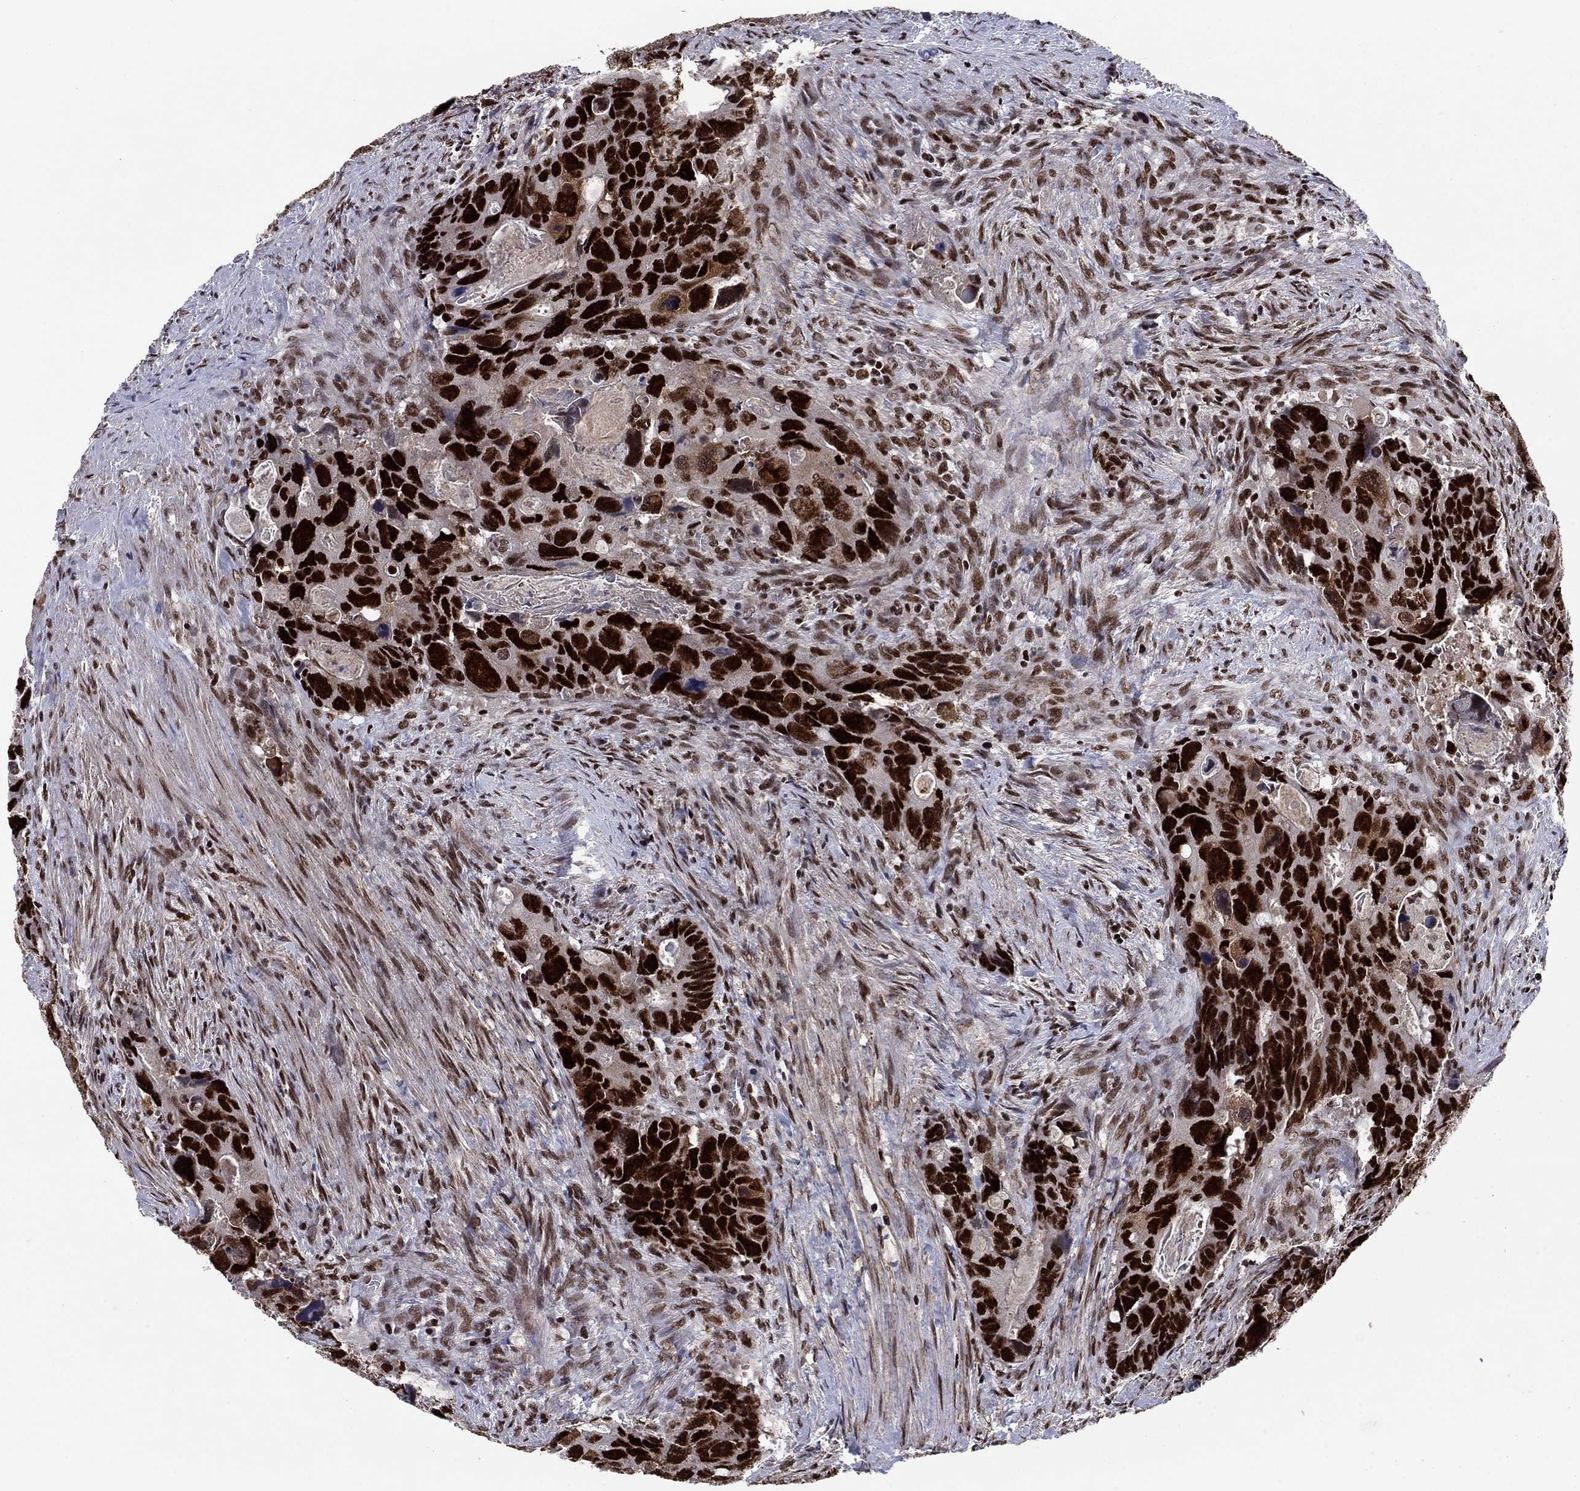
{"staining": {"intensity": "strong", "quantity": ">75%", "location": "nuclear"}, "tissue": "colorectal cancer", "cell_type": "Tumor cells", "image_type": "cancer", "snomed": [{"axis": "morphology", "description": "Adenocarcinoma, NOS"}, {"axis": "topography", "description": "Rectum"}], "caption": "Protein positivity by immunohistochemistry (IHC) exhibits strong nuclear positivity in approximately >75% of tumor cells in adenocarcinoma (colorectal).", "gene": "RPRD1B", "patient": {"sex": "male", "age": 62}}